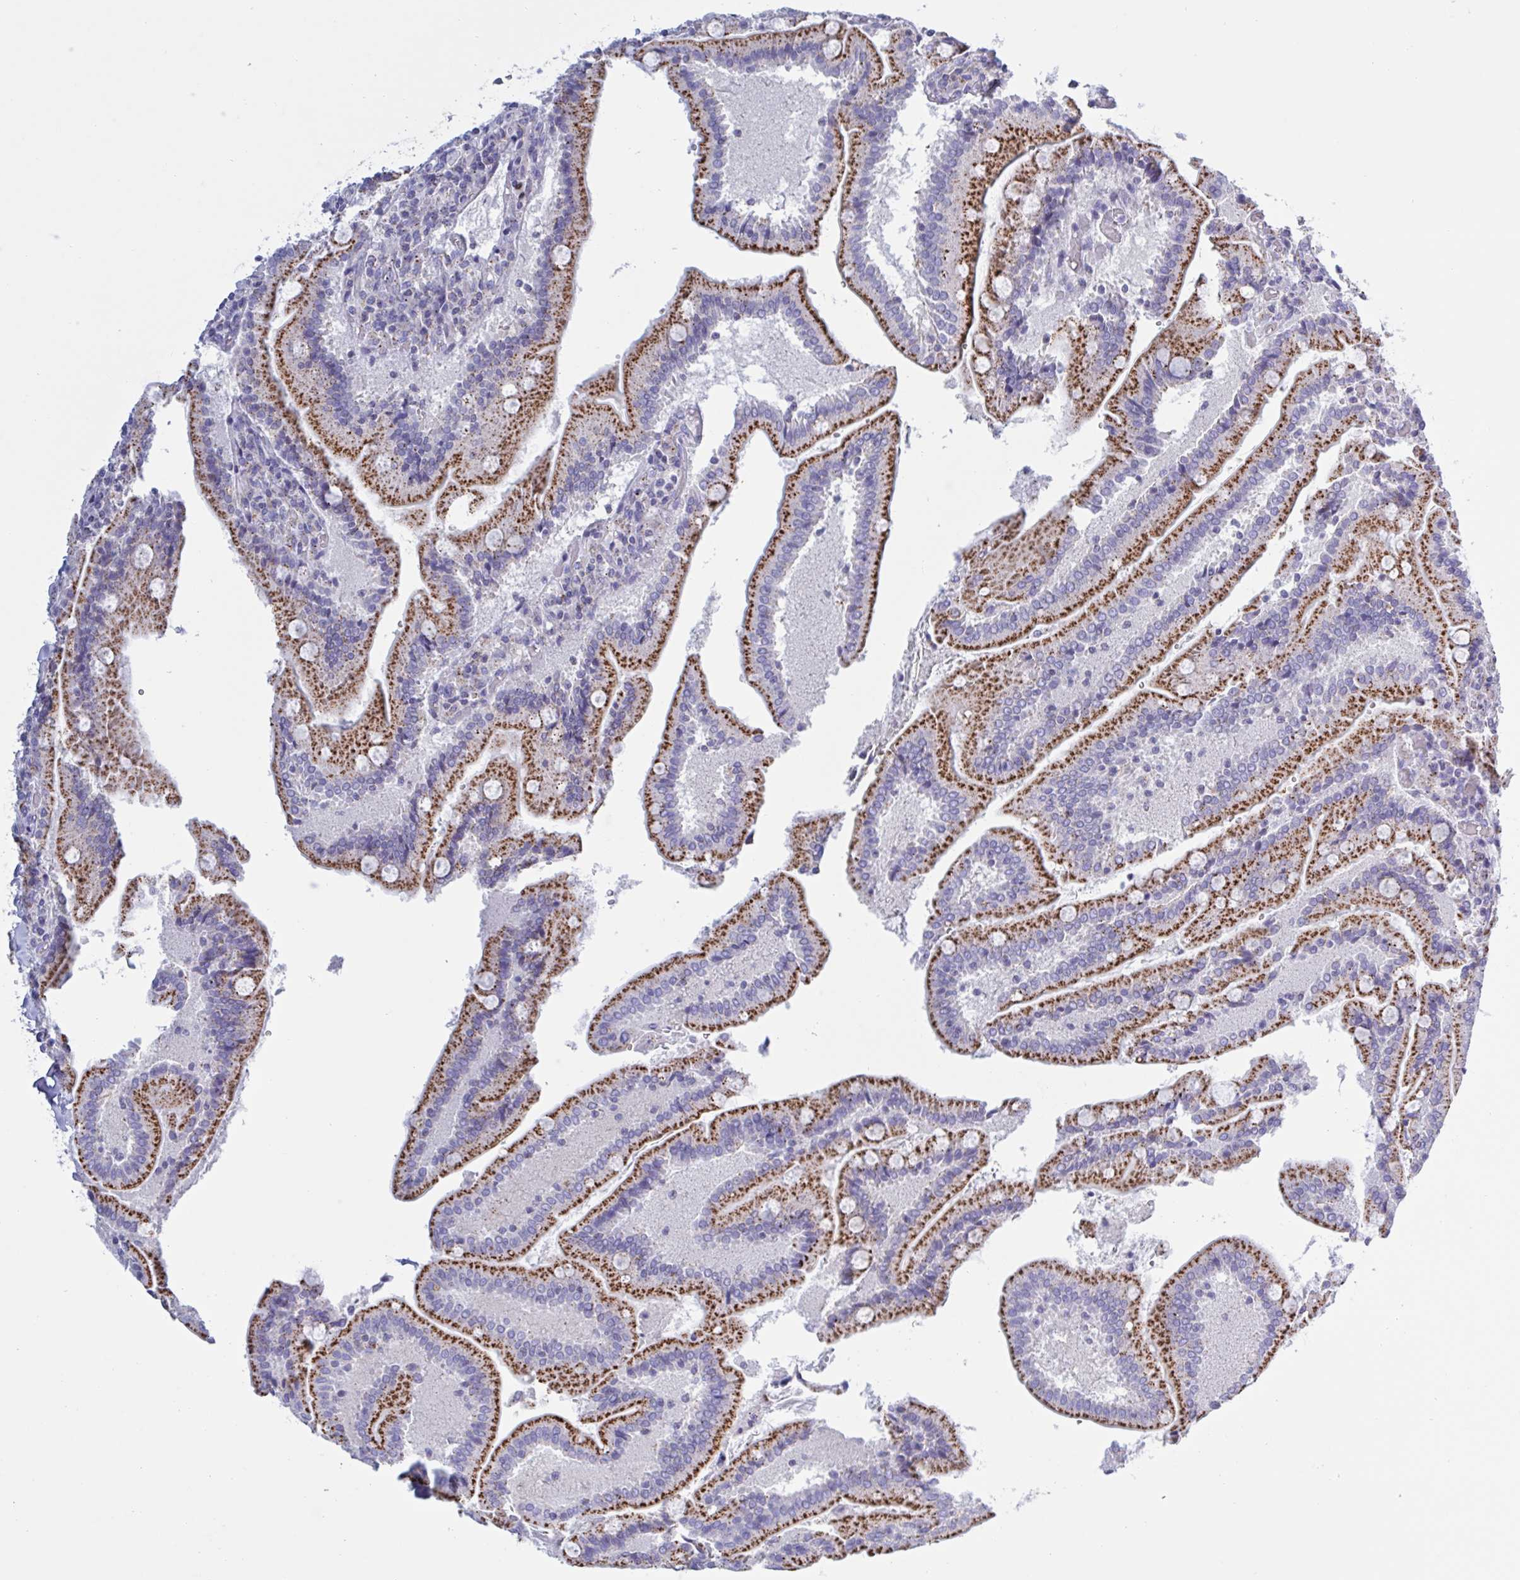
{"staining": {"intensity": "strong", "quantity": ">75%", "location": "cytoplasmic/membranous"}, "tissue": "duodenum", "cell_type": "Glandular cells", "image_type": "normal", "snomed": [{"axis": "morphology", "description": "Normal tissue, NOS"}, {"axis": "topography", "description": "Duodenum"}], "caption": "Protein expression analysis of benign duodenum reveals strong cytoplasmic/membranous positivity in about >75% of glandular cells. (IHC, brightfield microscopy, high magnification).", "gene": "CHMP5", "patient": {"sex": "female", "age": 62}}